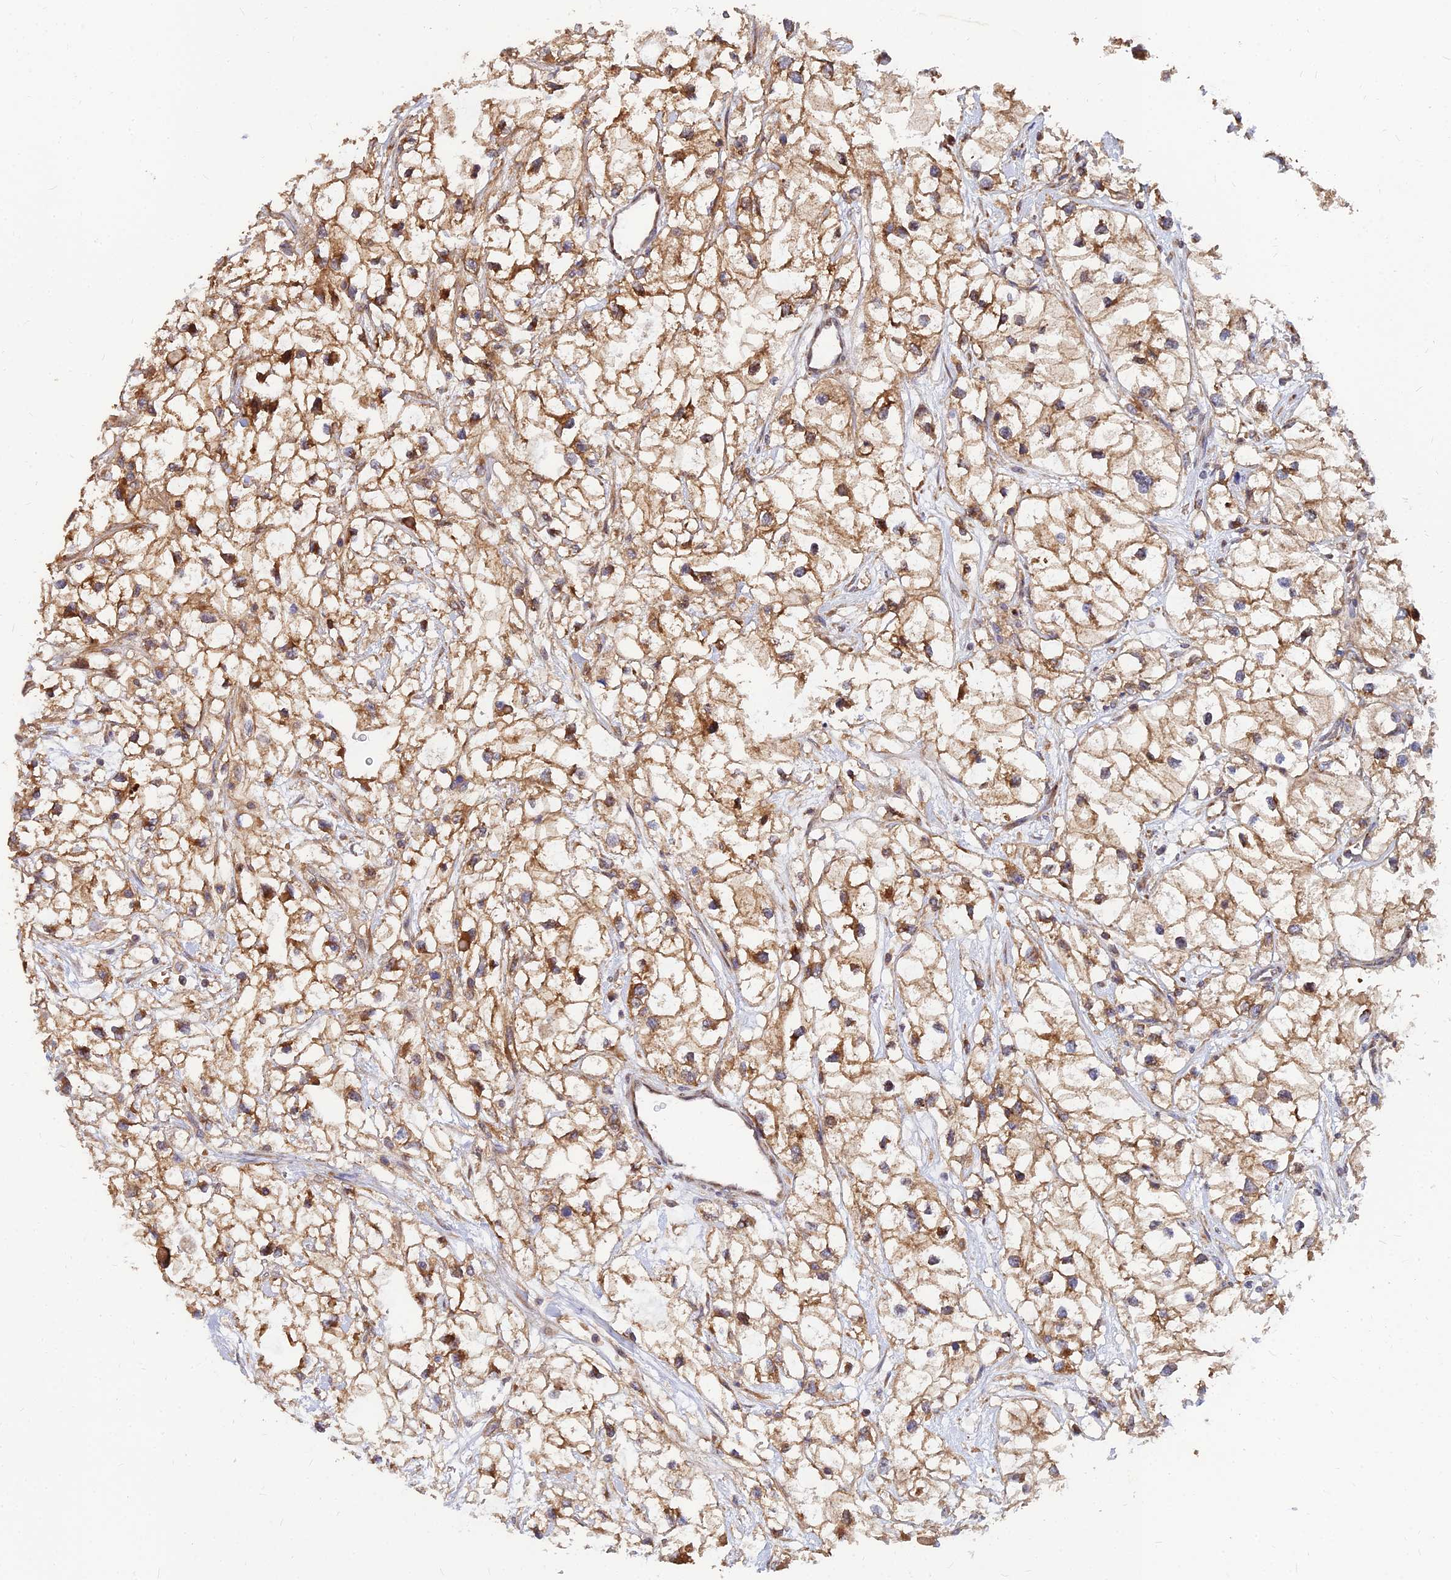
{"staining": {"intensity": "moderate", "quantity": ">75%", "location": "cytoplasmic/membranous"}, "tissue": "renal cancer", "cell_type": "Tumor cells", "image_type": "cancer", "snomed": [{"axis": "morphology", "description": "Adenocarcinoma, NOS"}, {"axis": "topography", "description": "Kidney"}], "caption": "Renal adenocarcinoma tissue shows moderate cytoplasmic/membranous staining in about >75% of tumor cells, visualized by immunohistochemistry. (DAB (3,3'-diaminobenzidine) IHC with brightfield microscopy, high magnification).", "gene": "CCT6B", "patient": {"sex": "male", "age": 59}}